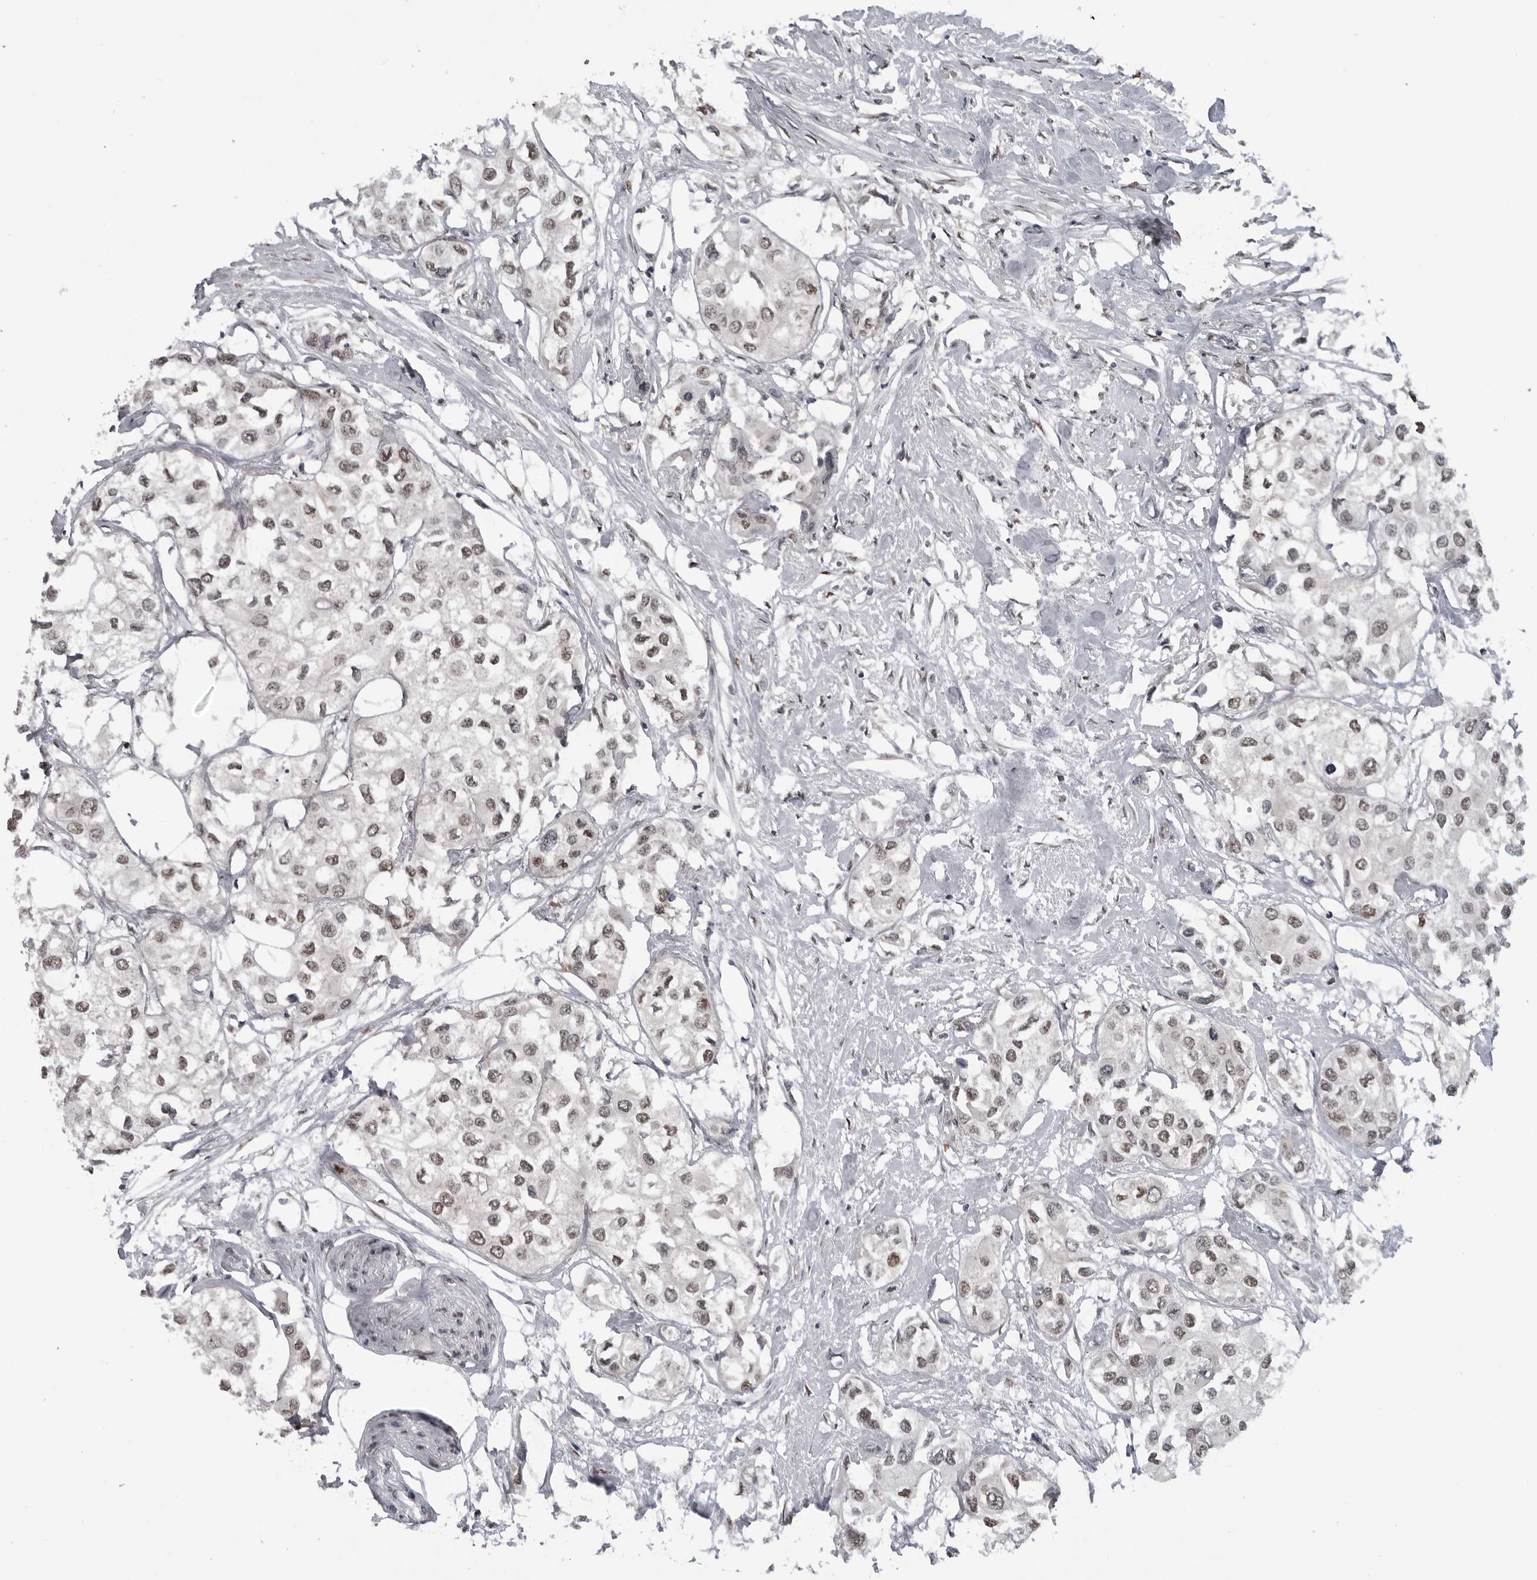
{"staining": {"intensity": "weak", "quantity": ">75%", "location": "nuclear"}, "tissue": "urothelial cancer", "cell_type": "Tumor cells", "image_type": "cancer", "snomed": [{"axis": "morphology", "description": "Urothelial carcinoma, High grade"}, {"axis": "topography", "description": "Urinary bladder"}], "caption": "Urothelial cancer stained with DAB (3,3'-diaminobenzidine) immunohistochemistry exhibits low levels of weak nuclear positivity in approximately >75% of tumor cells.", "gene": "C8orf58", "patient": {"sex": "male", "age": 64}}